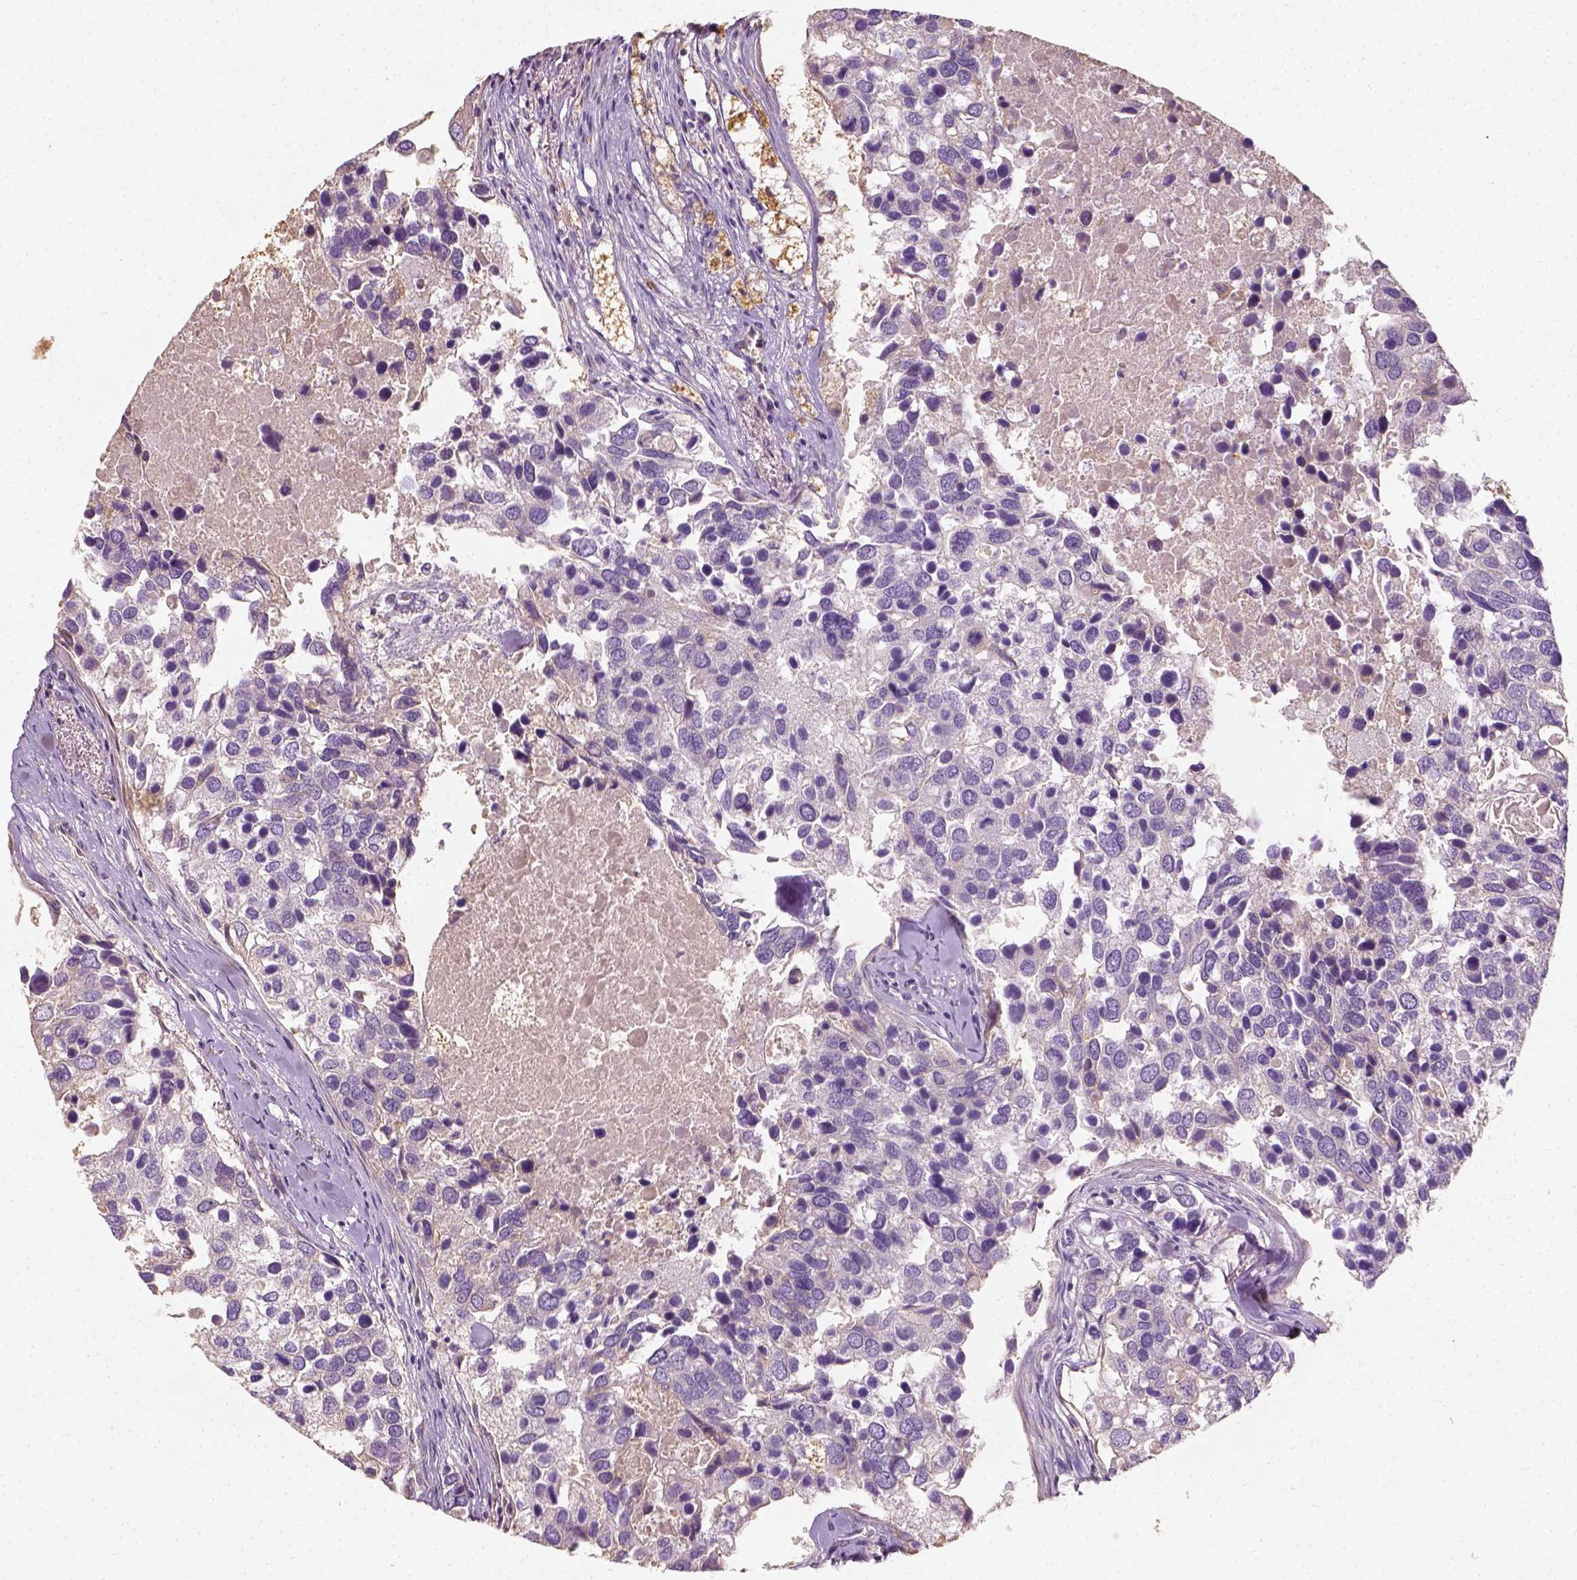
{"staining": {"intensity": "negative", "quantity": "none", "location": "none"}, "tissue": "breast cancer", "cell_type": "Tumor cells", "image_type": "cancer", "snomed": [{"axis": "morphology", "description": "Duct carcinoma"}, {"axis": "topography", "description": "Breast"}], "caption": "The histopathology image reveals no staining of tumor cells in infiltrating ductal carcinoma (breast). The staining was performed using DAB to visualize the protein expression in brown, while the nuclei were stained in blue with hematoxylin (Magnification: 20x).", "gene": "DHCR24", "patient": {"sex": "female", "age": 83}}